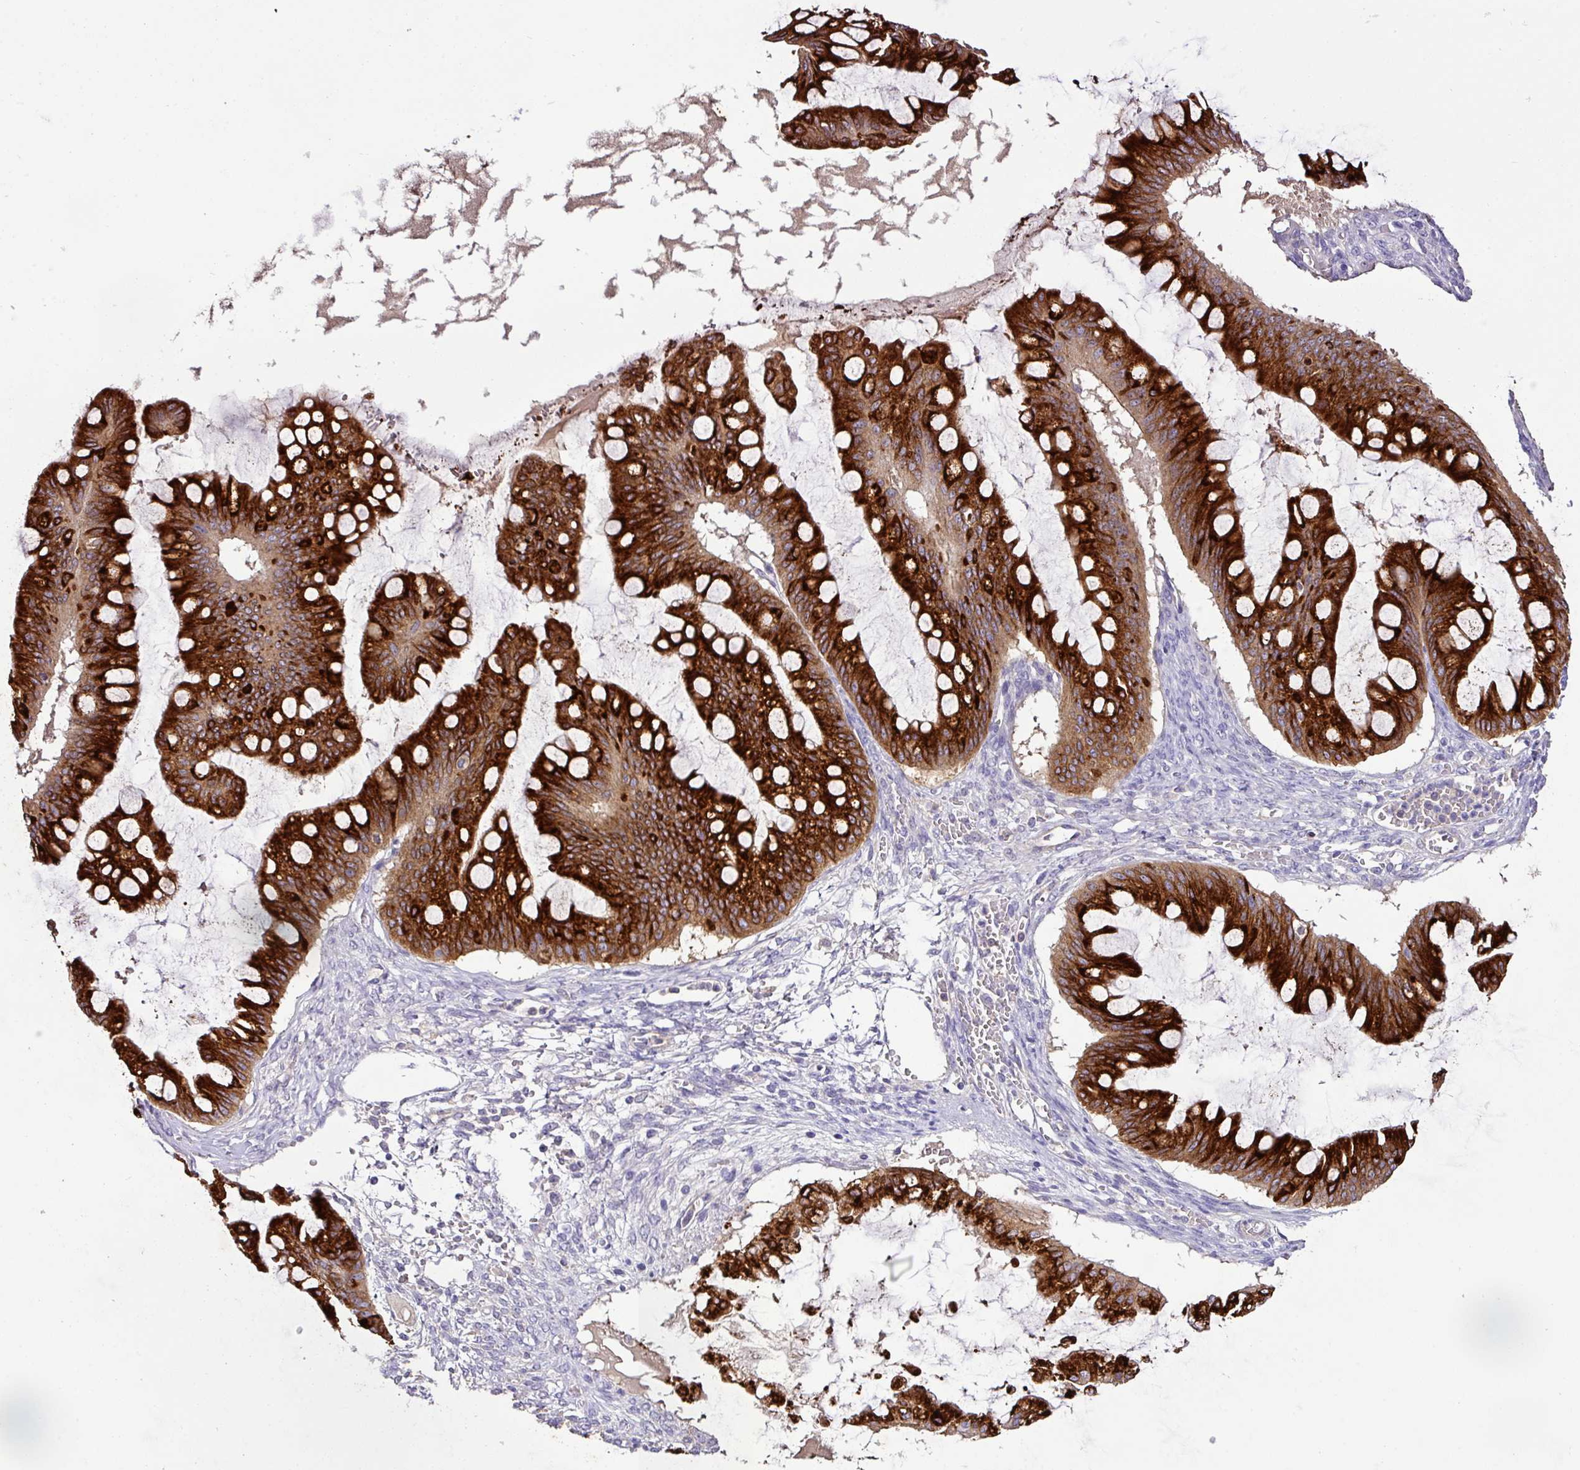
{"staining": {"intensity": "strong", "quantity": ">75%", "location": "cytoplasmic/membranous"}, "tissue": "ovarian cancer", "cell_type": "Tumor cells", "image_type": "cancer", "snomed": [{"axis": "morphology", "description": "Cystadenocarcinoma, mucinous, NOS"}, {"axis": "topography", "description": "Ovary"}], "caption": "Ovarian mucinous cystadenocarcinoma tissue demonstrates strong cytoplasmic/membranous expression in about >75% of tumor cells (DAB IHC, brown staining for protein, blue staining for nuclei).", "gene": "AGR3", "patient": {"sex": "female", "age": 73}}